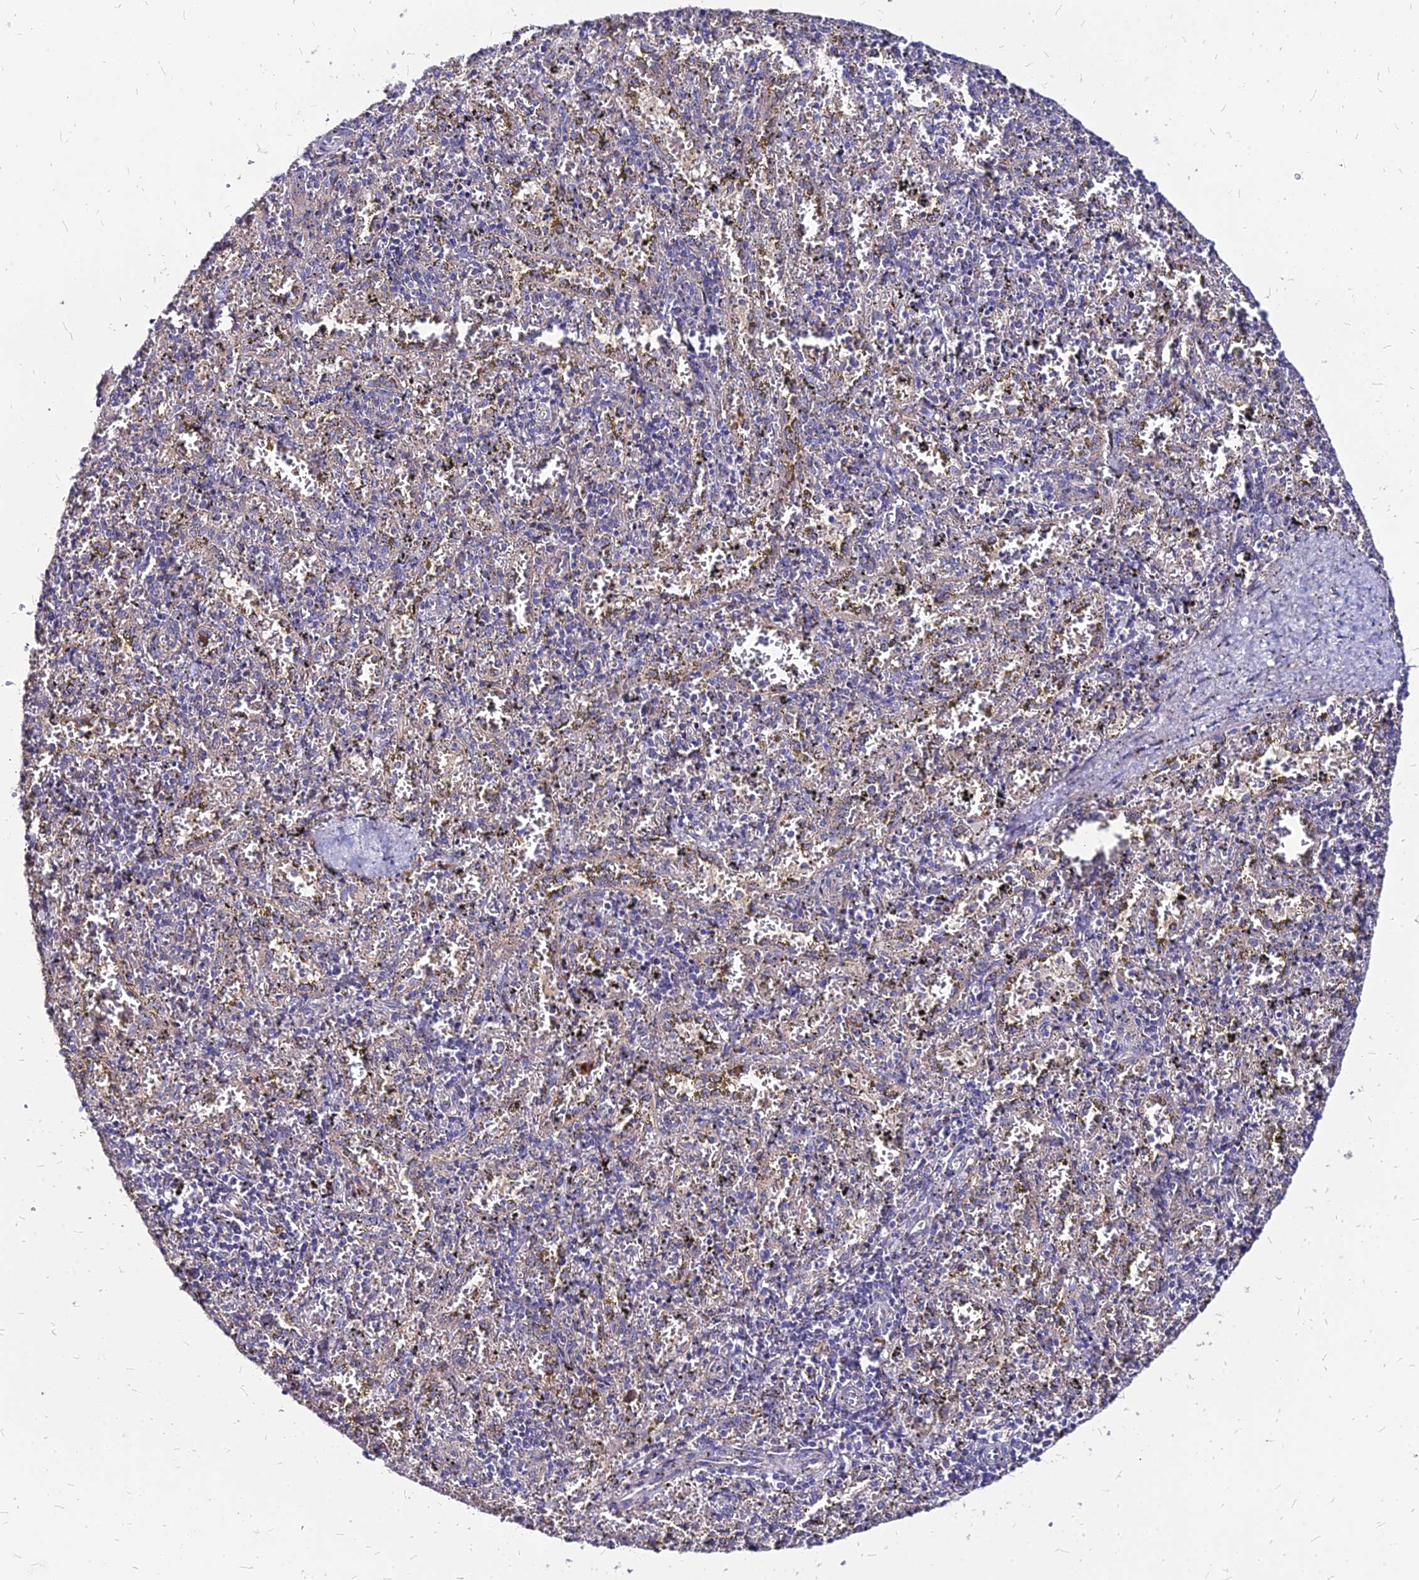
{"staining": {"intensity": "negative", "quantity": "none", "location": "none"}, "tissue": "spleen", "cell_type": "Cells in red pulp", "image_type": "normal", "snomed": [{"axis": "morphology", "description": "Normal tissue, NOS"}, {"axis": "topography", "description": "Spleen"}], "caption": "The histopathology image demonstrates no significant staining in cells in red pulp of spleen.", "gene": "COMMD10", "patient": {"sex": "male", "age": 11}}